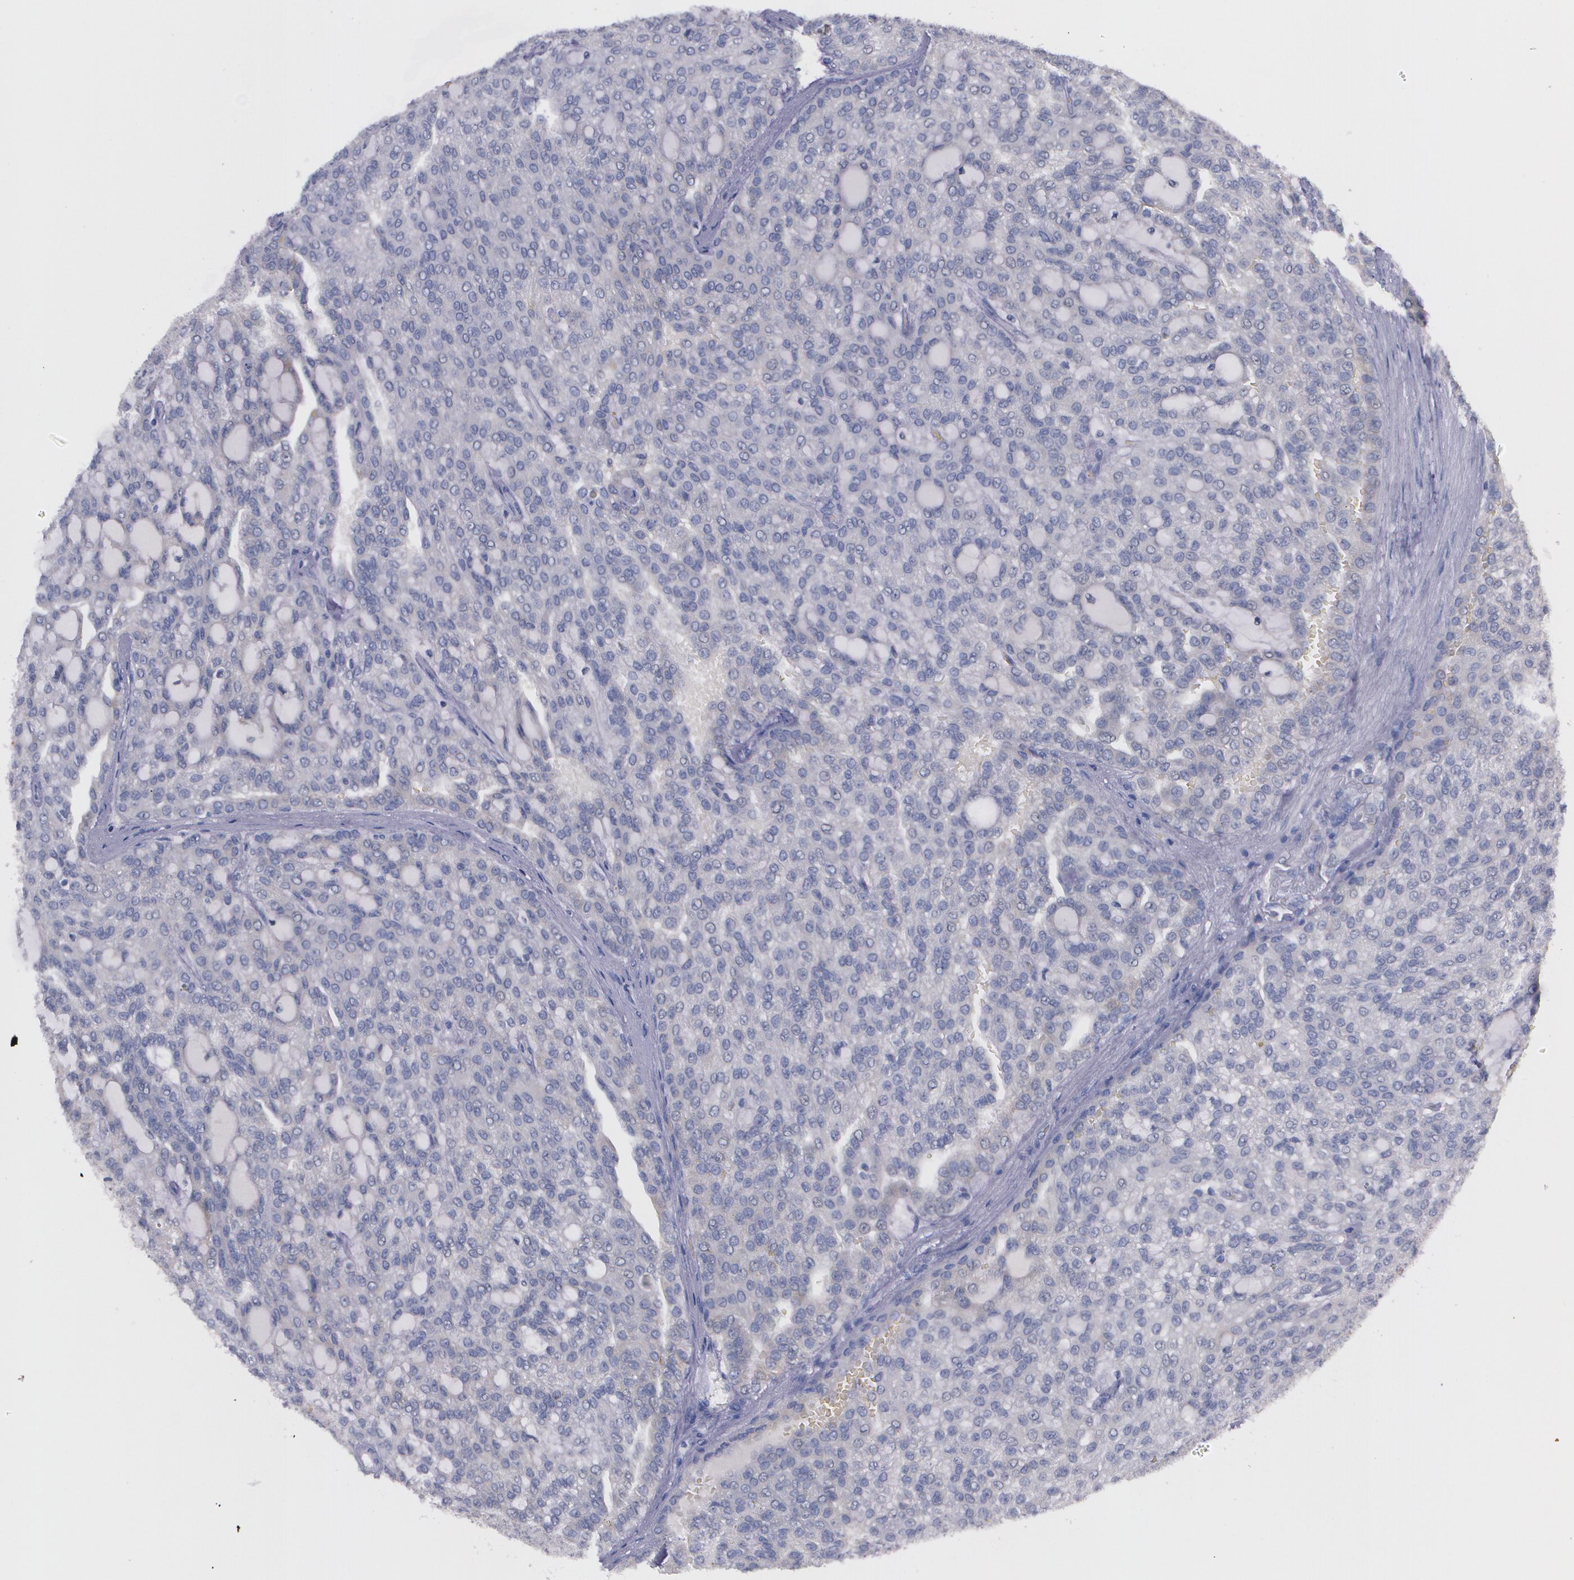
{"staining": {"intensity": "negative", "quantity": "none", "location": "none"}, "tissue": "renal cancer", "cell_type": "Tumor cells", "image_type": "cancer", "snomed": [{"axis": "morphology", "description": "Adenocarcinoma, NOS"}, {"axis": "topography", "description": "Kidney"}], "caption": "Tumor cells are negative for brown protein staining in renal adenocarcinoma.", "gene": "IFNGR2", "patient": {"sex": "male", "age": 63}}